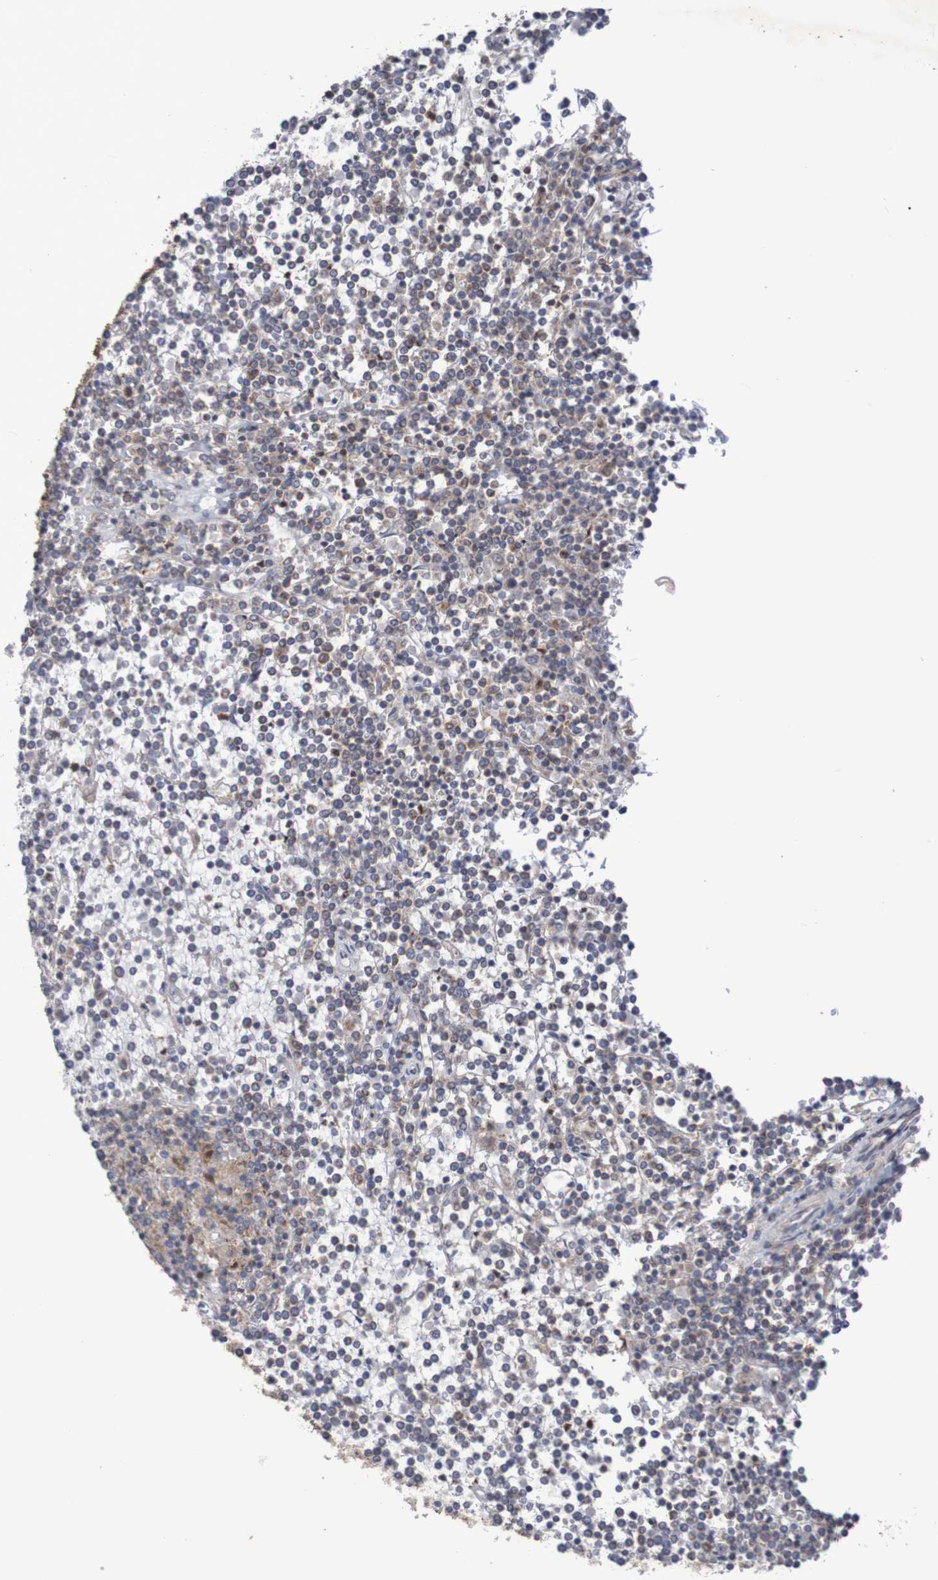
{"staining": {"intensity": "moderate", "quantity": "25%-75%", "location": "cytoplasmic/membranous"}, "tissue": "lymphoma", "cell_type": "Tumor cells", "image_type": "cancer", "snomed": [{"axis": "morphology", "description": "Malignant lymphoma, non-Hodgkin's type, Low grade"}, {"axis": "topography", "description": "Spleen"}], "caption": "The histopathology image exhibits a brown stain indicating the presence of a protein in the cytoplasmic/membranous of tumor cells in lymphoma. The staining was performed using DAB (3,3'-diaminobenzidine) to visualize the protein expression in brown, while the nuclei were stained in blue with hematoxylin (Magnification: 20x).", "gene": "C3orf18", "patient": {"sex": "female", "age": 19}}